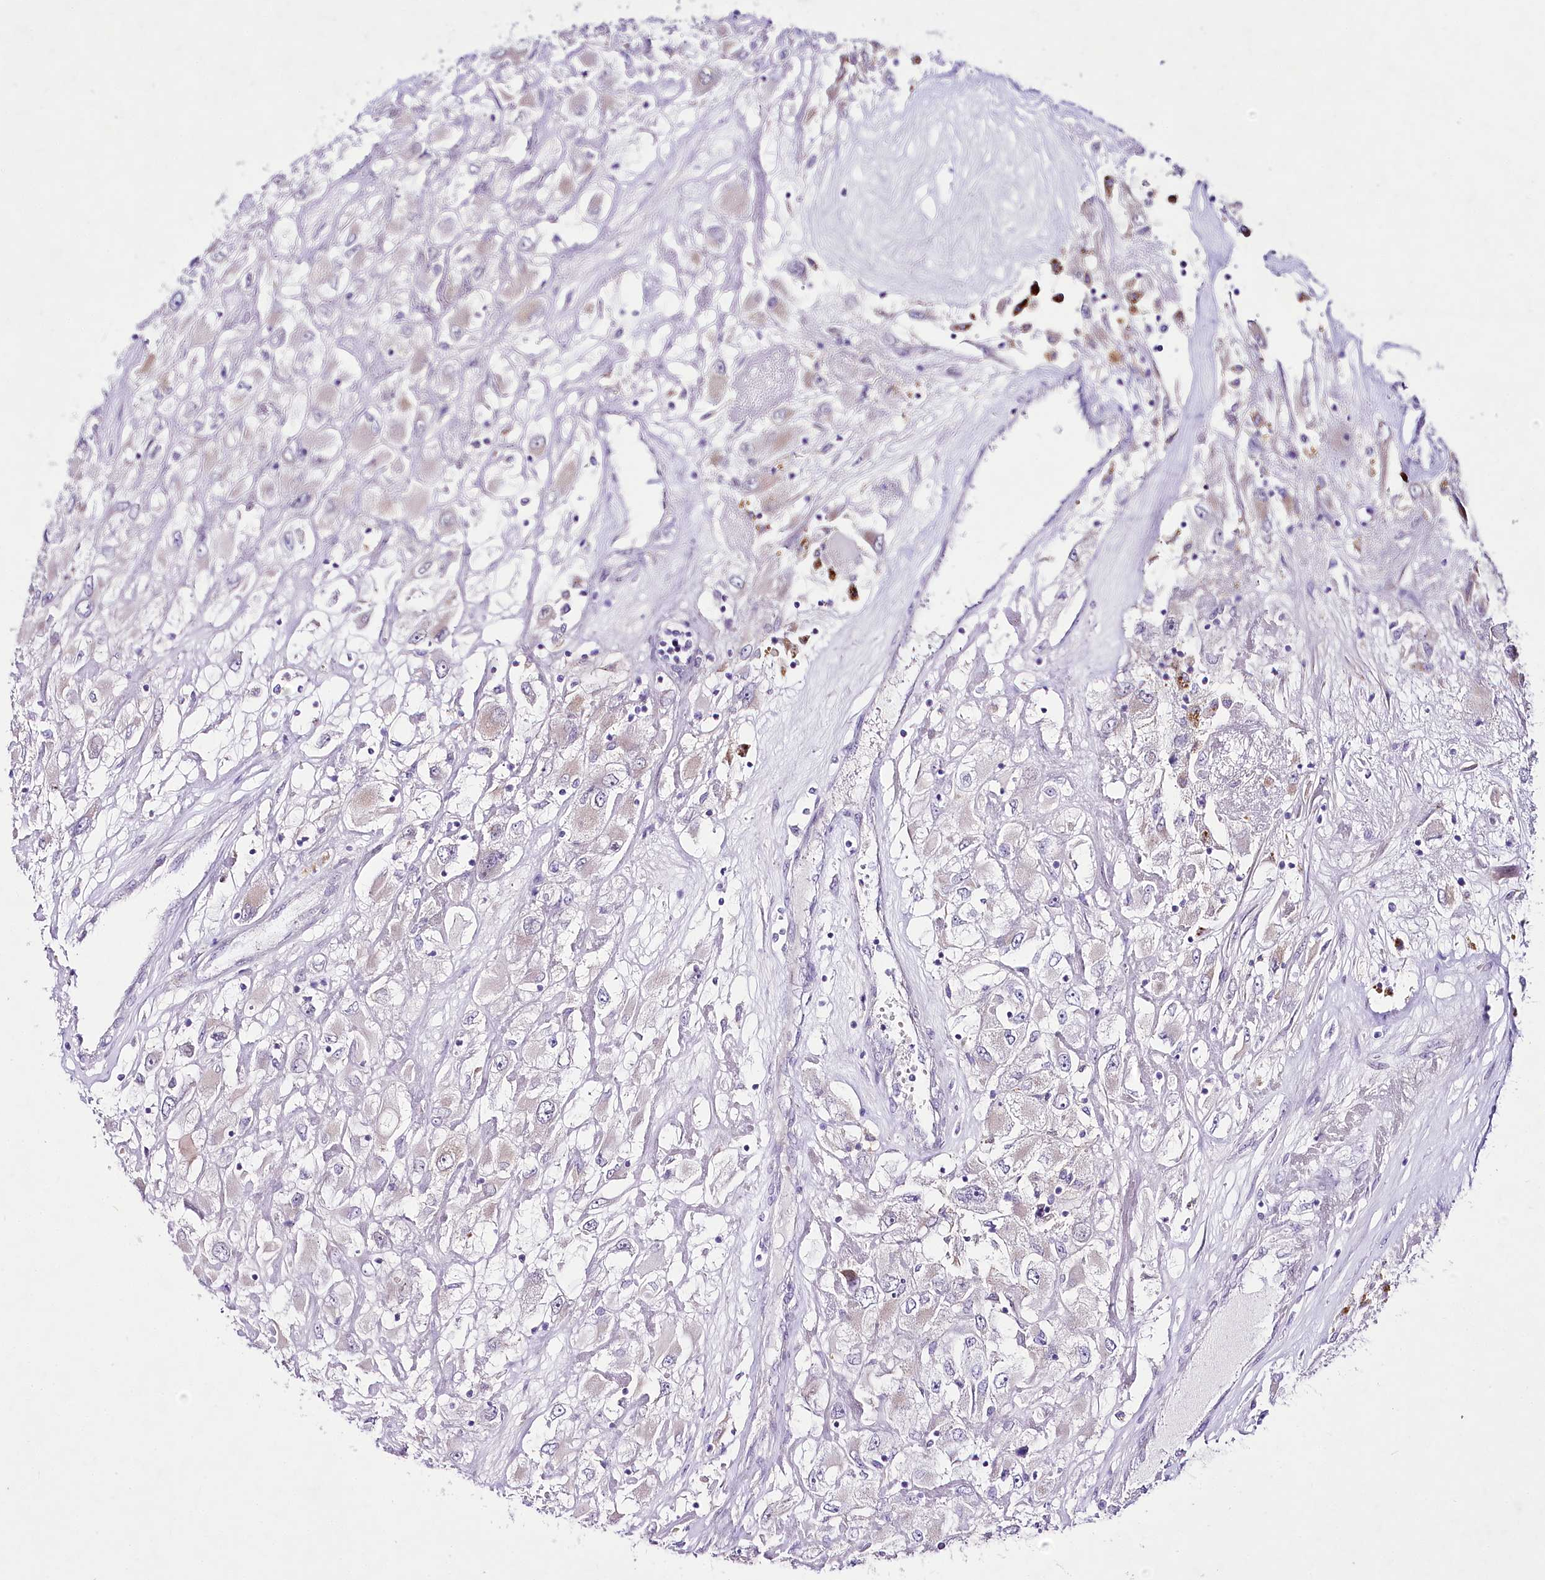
{"staining": {"intensity": "weak", "quantity": "<25%", "location": "cytoplasmic/membranous"}, "tissue": "renal cancer", "cell_type": "Tumor cells", "image_type": "cancer", "snomed": [{"axis": "morphology", "description": "Adenocarcinoma, NOS"}, {"axis": "topography", "description": "Kidney"}], "caption": "This is an immunohistochemistry (IHC) image of human renal cancer. There is no staining in tumor cells.", "gene": "LRRC14B", "patient": {"sex": "female", "age": 52}}